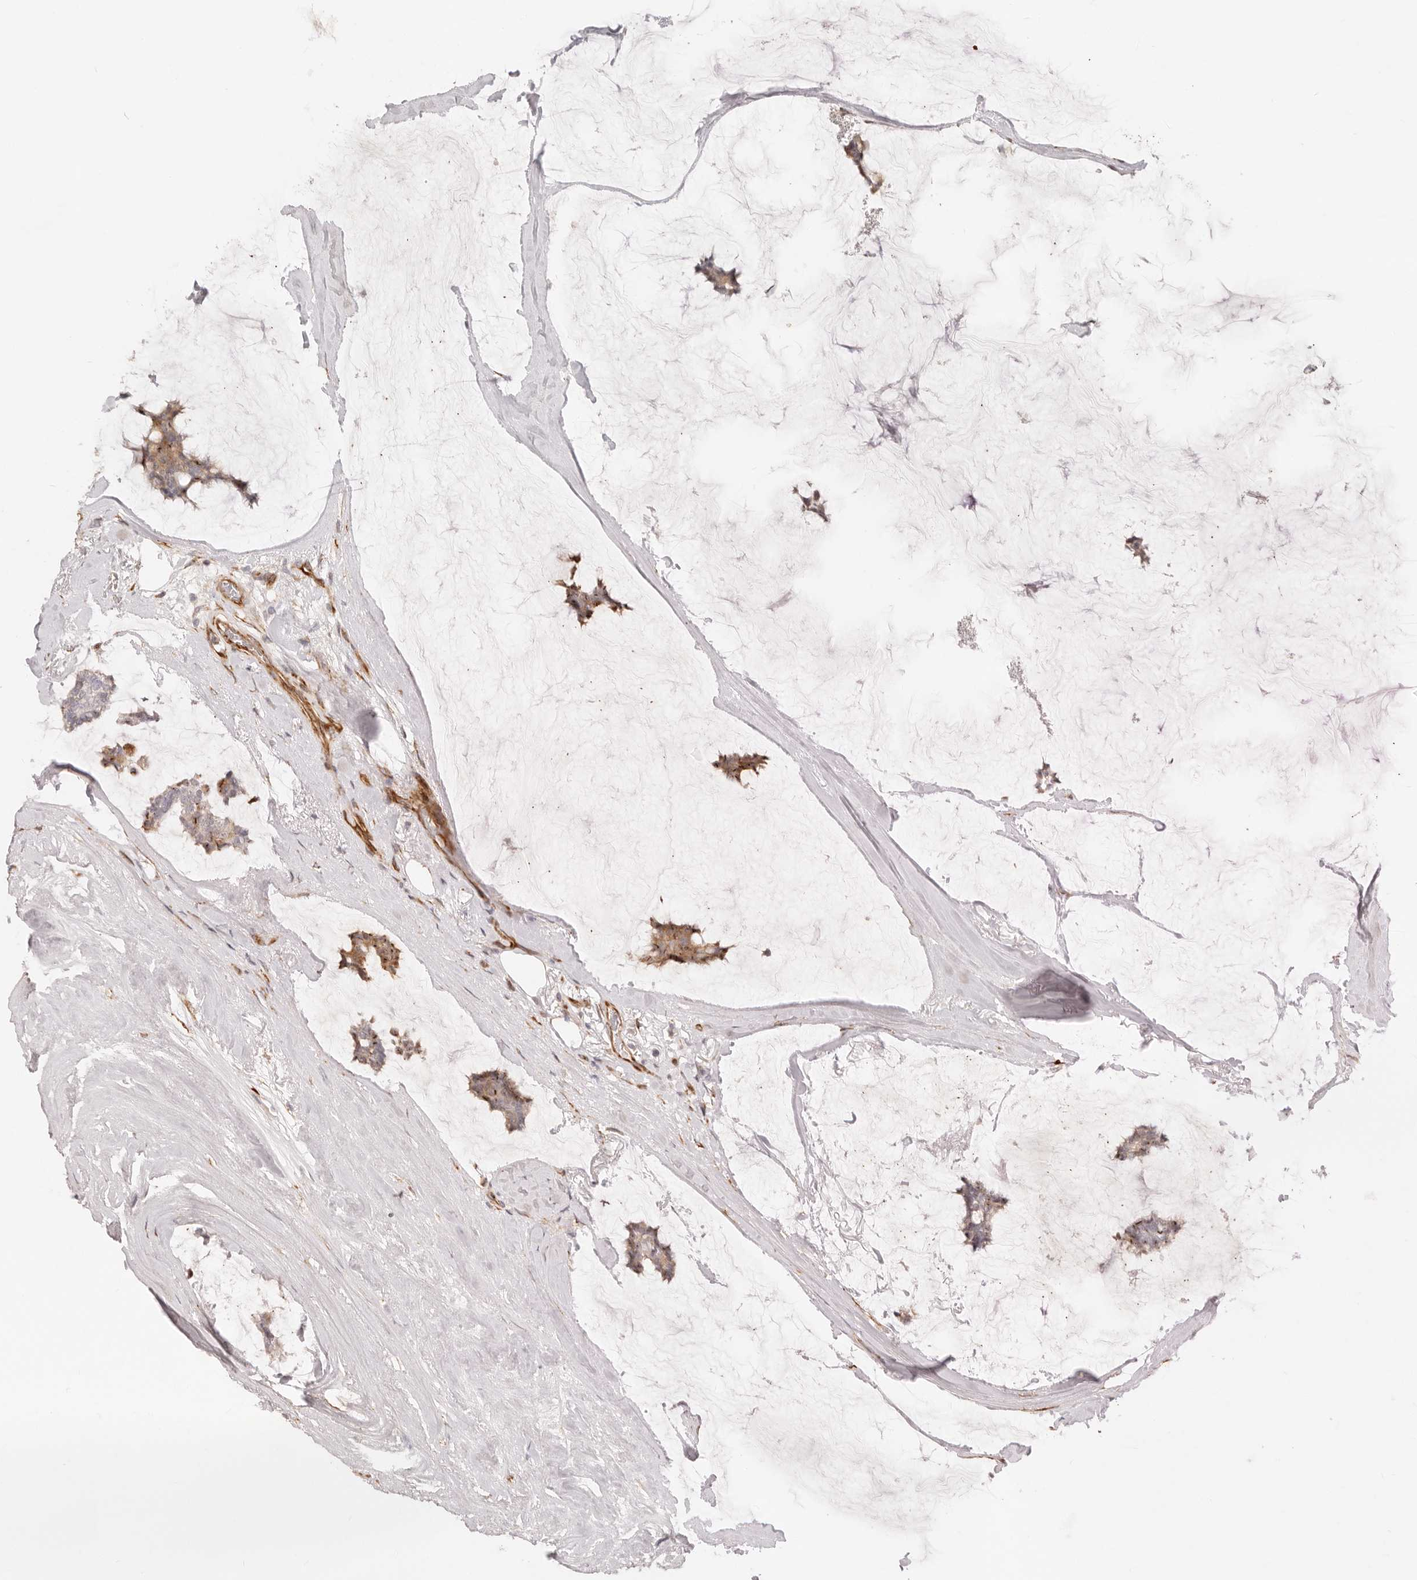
{"staining": {"intensity": "moderate", "quantity": ">75%", "location": "cytoplasmic/membranous"}, "tissue": "breast cancer", "cell_type": "Tumor cells", "image_type": "cancer", "snomed": [{"axis": "morphology", "description": "Duct carcinoma"}, {"axis": "topography", "description": "Breast"}], "caption": "Immunohistochemical staining of human breast cancer reveals medium levels of moderate cytoplasmic/membranous positivity in approximately >75% of tumor cells. The staining was performed using DAB to visualize the protein expression in brown, while the nuclei were stained in blue with hematoxylin (Magnification: 20x).", "gene": "SASS6", "patient": {"sex": "female", "age": 93}}